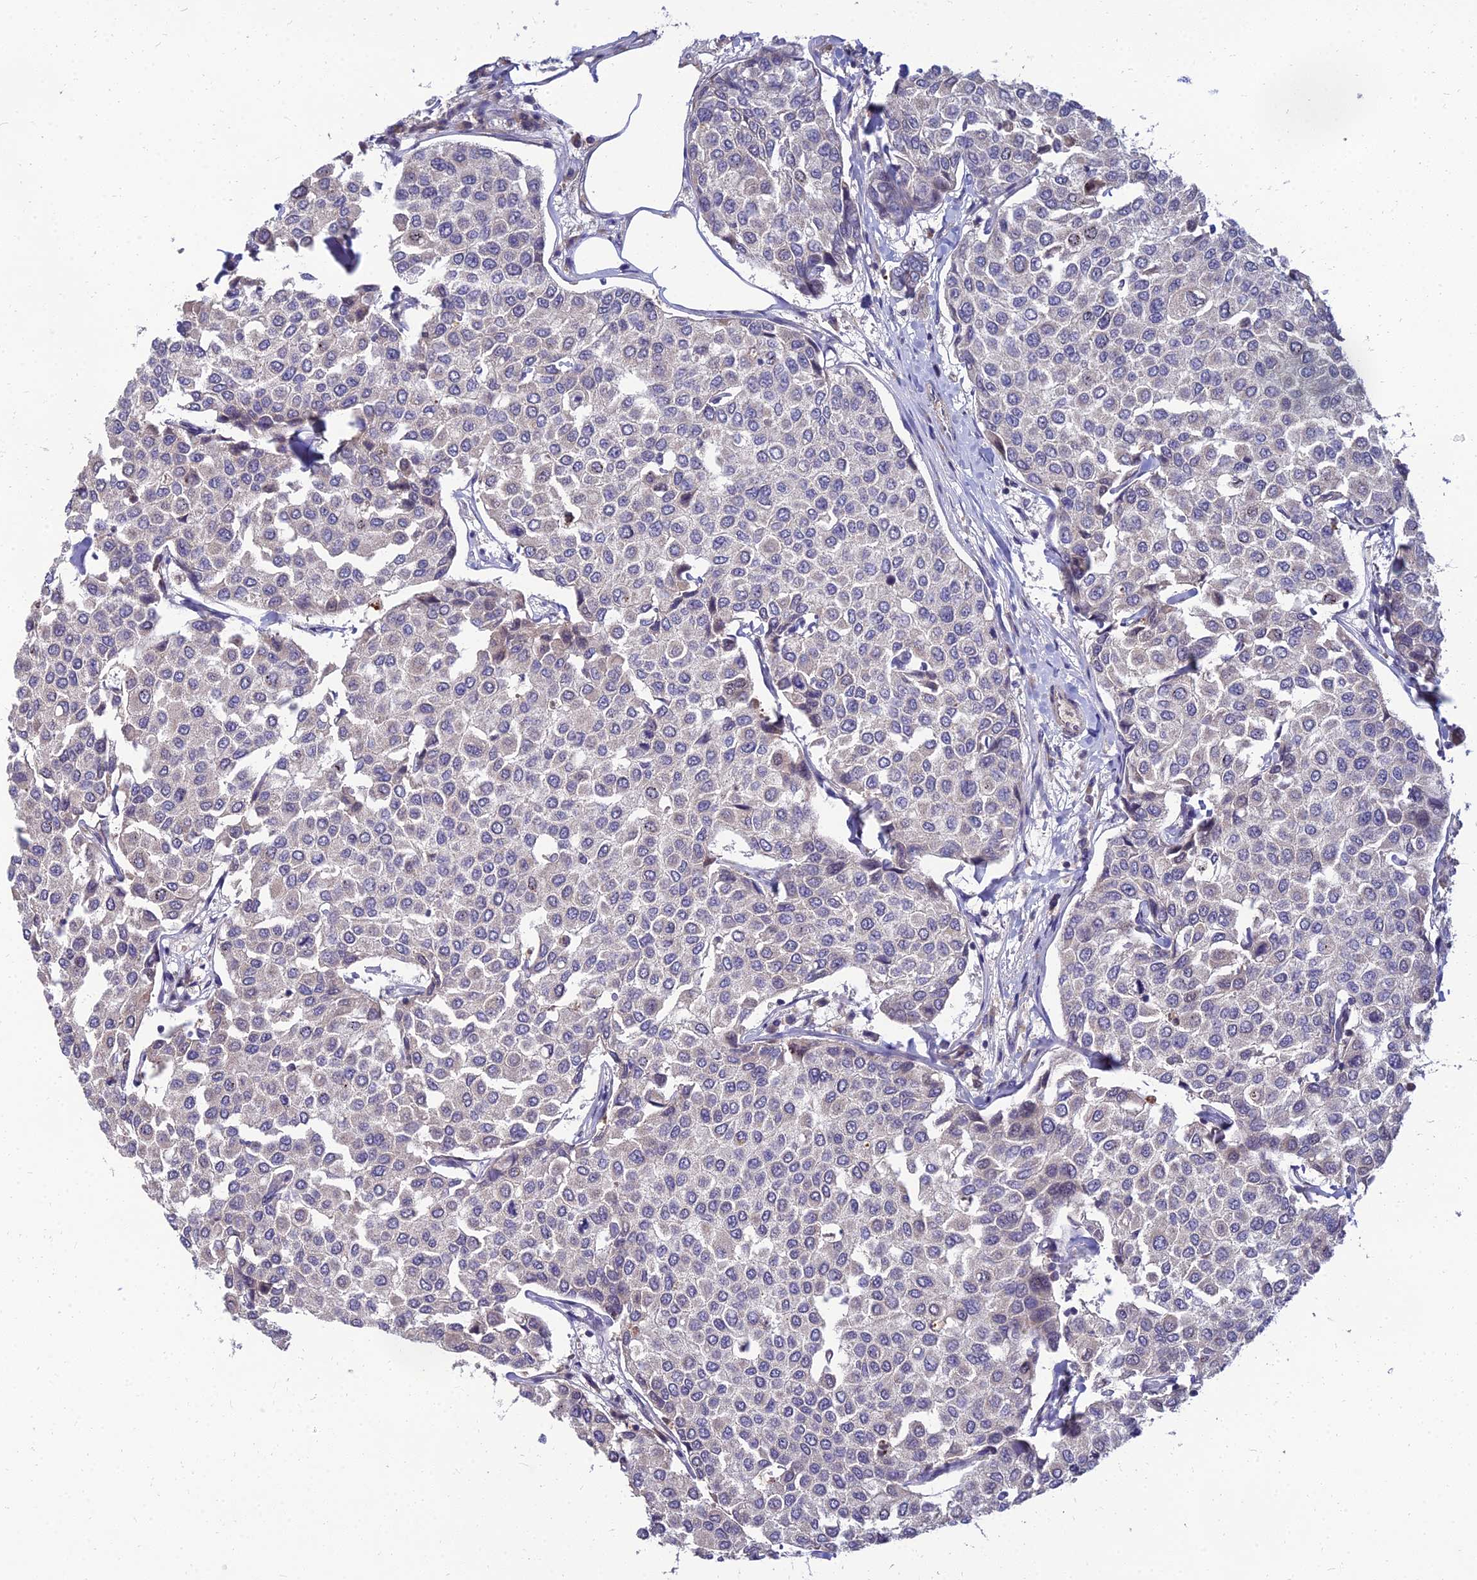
{"staining": {"intensity": "negative", "quantity": "none", "location": "none"}, "tissue": "breast cancer", "cell_type": "Tumor cells", "image_type": "cancer", "snomed": [{"axis": "morphology", "description": "Duct carcinoma"}, {"axis": "topography", "description": "Breast"}], "caption": "An IHC micrograph of breast cancer (invasive ductal carcinoma) is shown. There is no staining in tumor cells of breast cancer (invasive ductal carcinoma).", "gene": "NPY", "patient": {"sex": "female", "age": 55}}